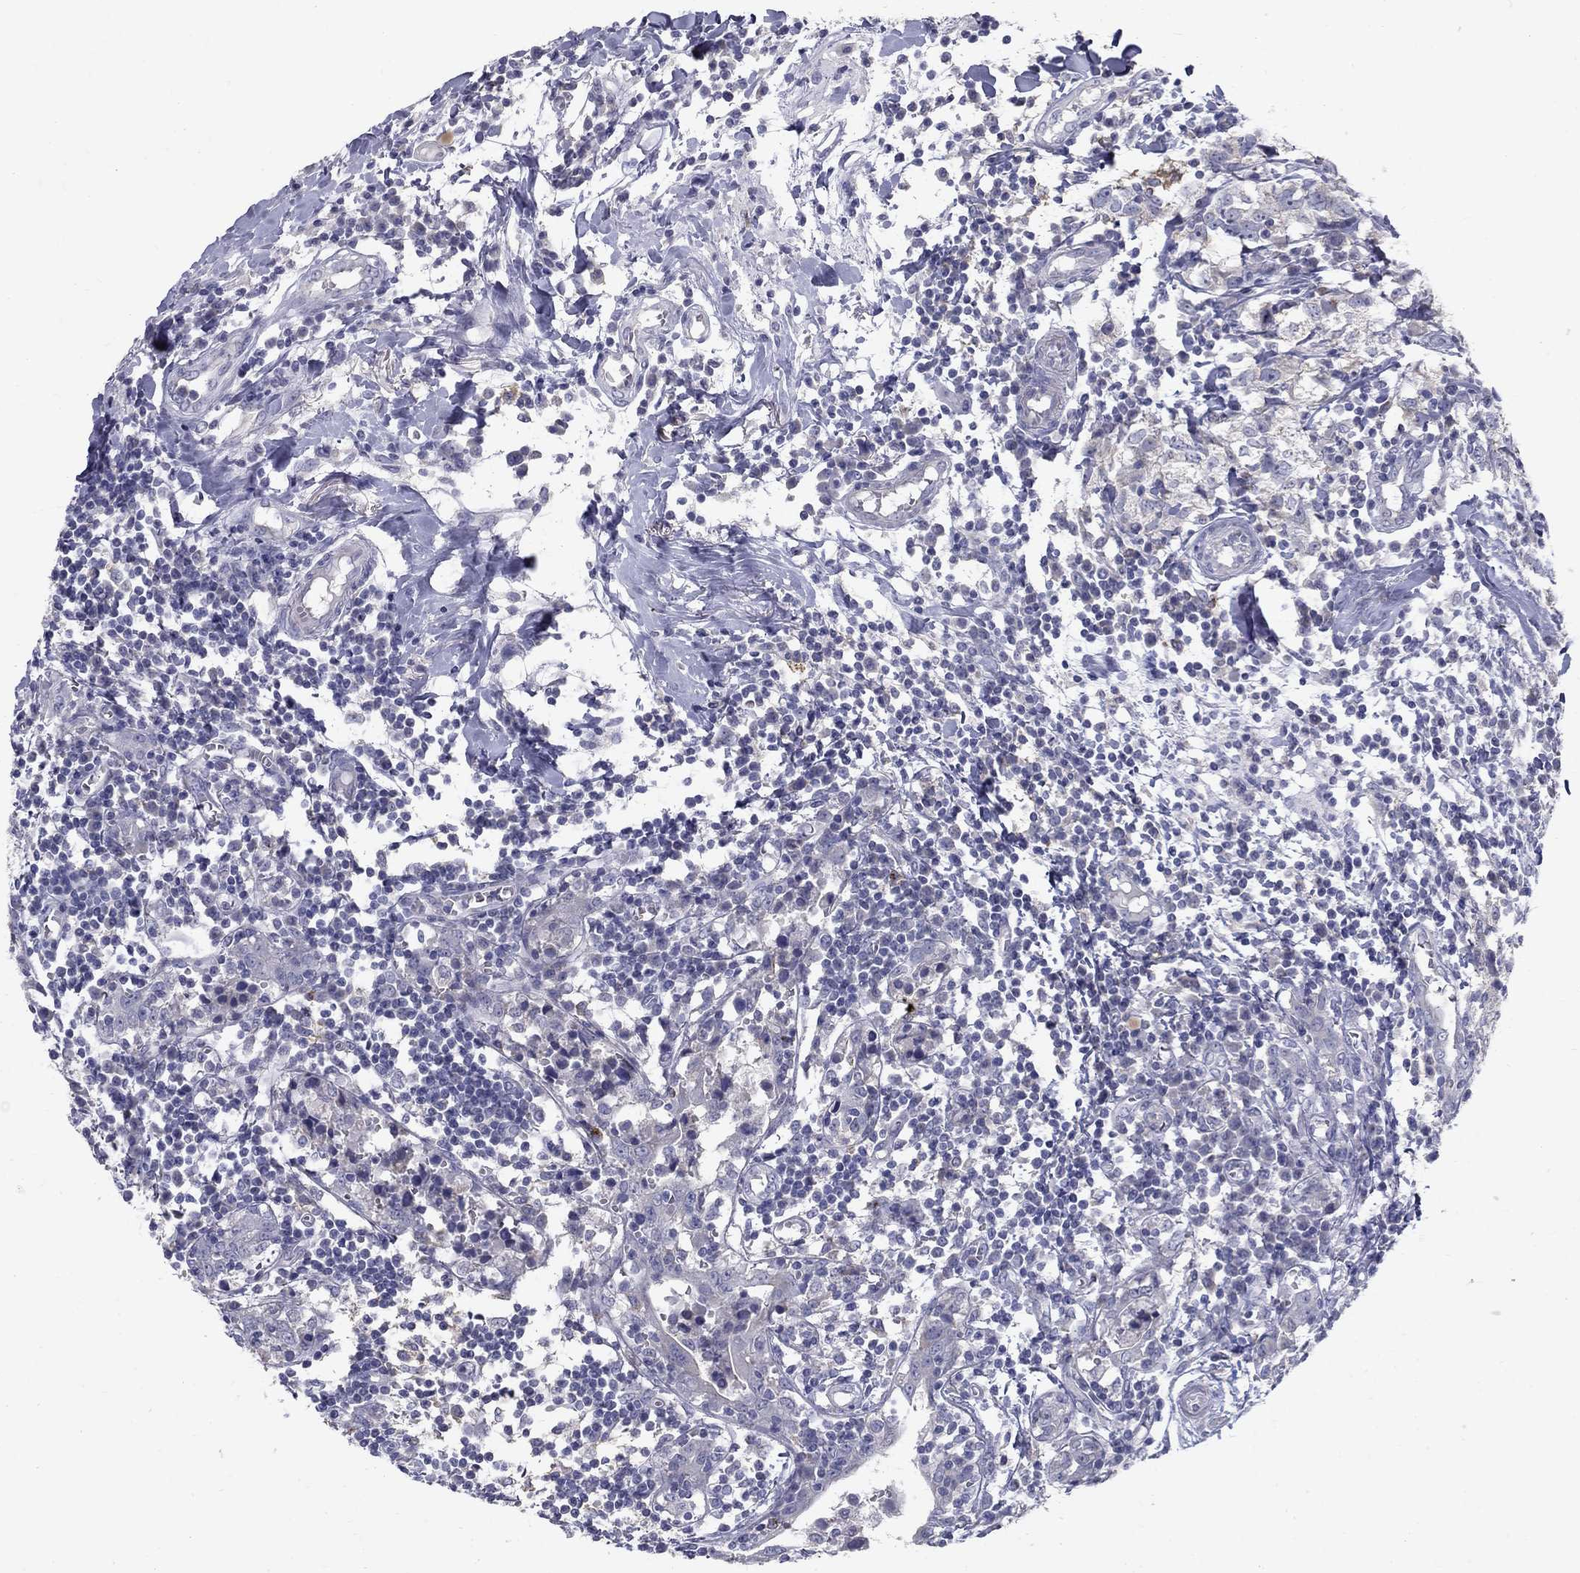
{"staining": {"intensity": "negative", "quantity": "none", "location": "none"}, "tissue": "breast cancer", "cell_type": "Tumor cells", "image_type": "cancer", "snomed": [{"axis": "morphology", "description": "Duct carcinoma"}, {"axis": "topography", "description": "Breast"}], "caption": "A high-resolution photomicrograph shows immunohistochemistry (IHC) staining of breast infiltrating ductal carcinoma, which demonstrates no significant positivity in tumor cells.", "gene": "TP53TG5", "patient": {"sex": "female", "age": 30}}